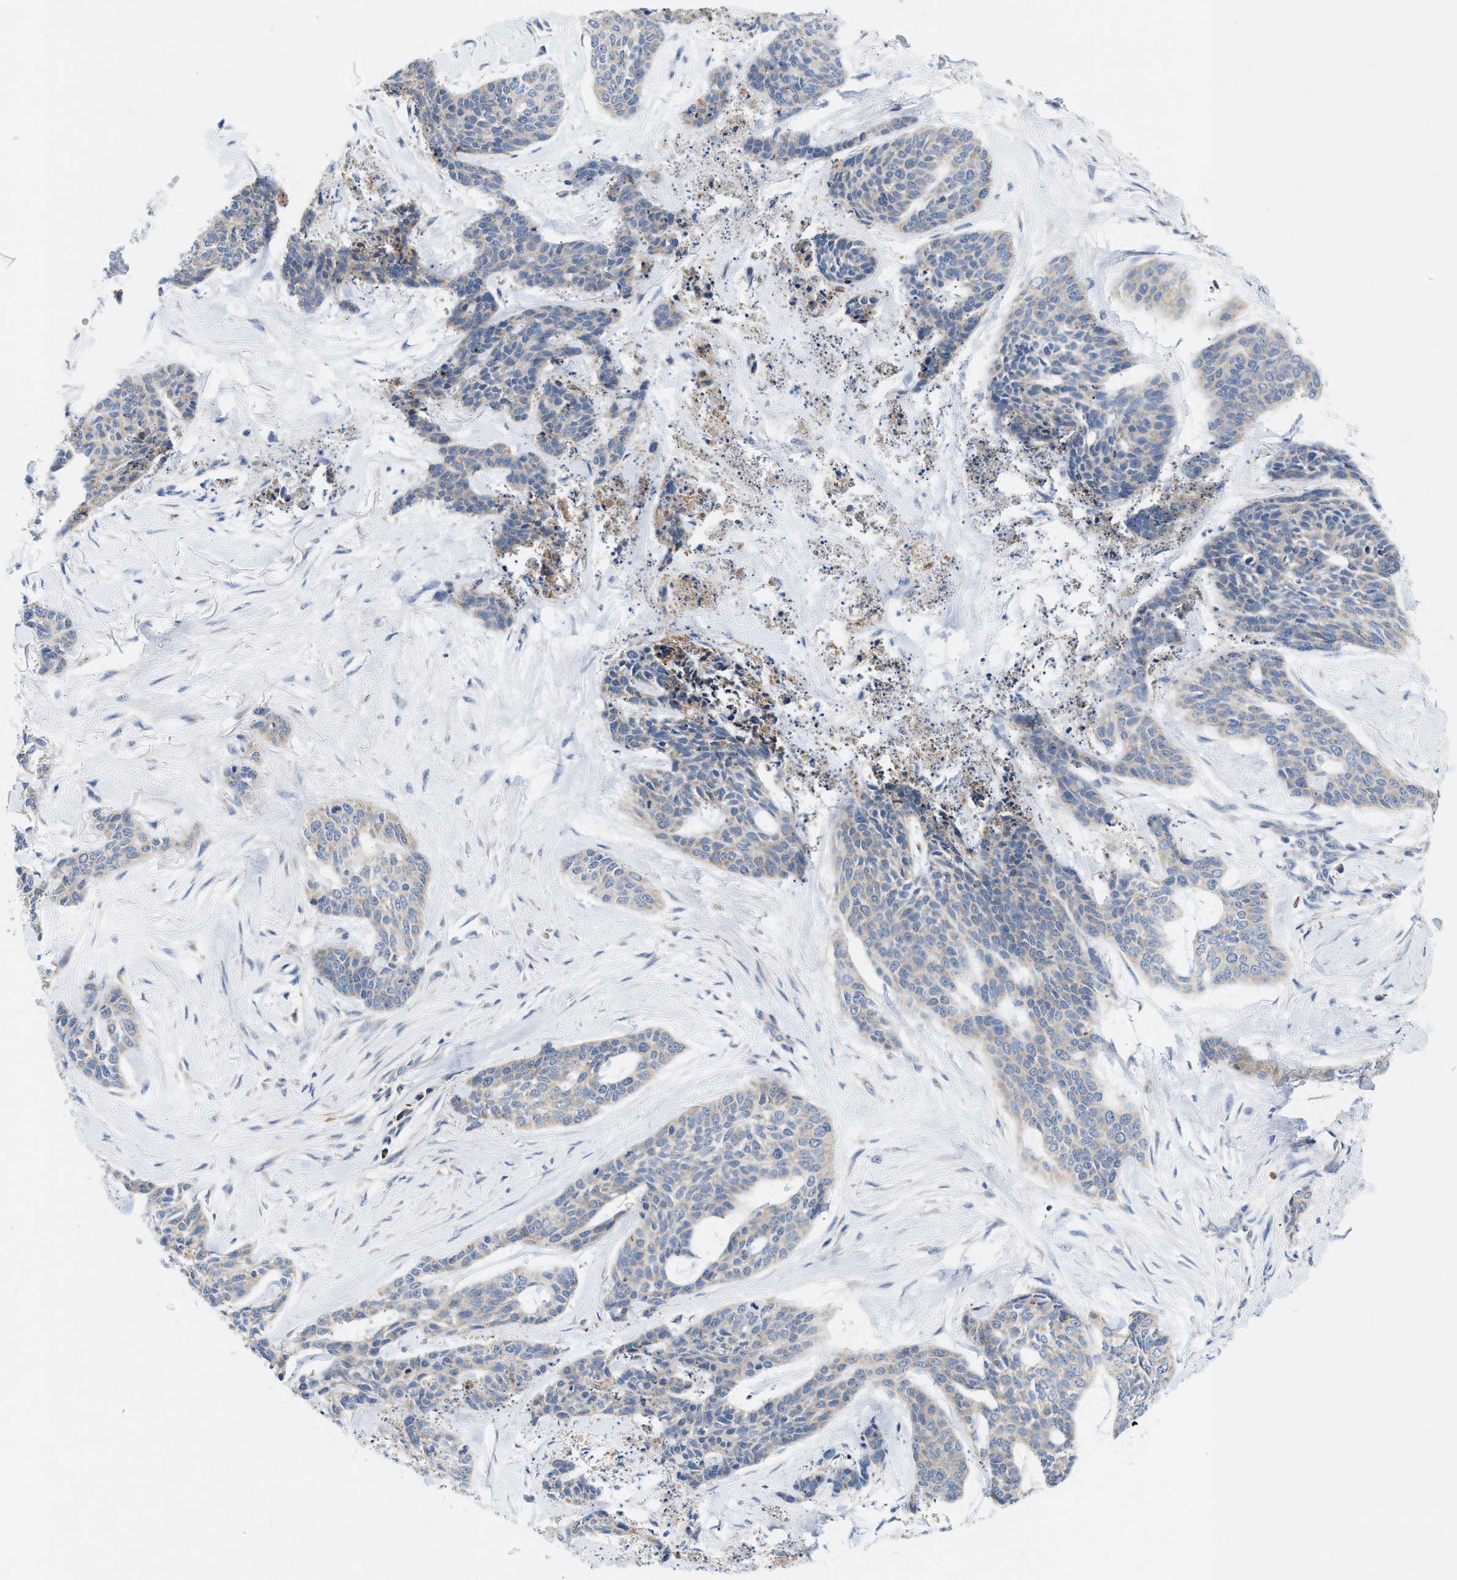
{"staining": {"intensity": "negative", "quantity": "none", "location": "none"}, "tissue": "skin cancer", "cell_type": "Tumor cells", "image_type": "cancer", "snomed": [{"axis": "morphology", "description": "Basal cell carcinoma"}, {"axis": "topography", "description": "Skin"}], "caption": "High magnification brightfield microscopy of skin basal cell carcinoma stained with DAB (3,3'-diaminobenzidine) (brown) and counterstained with hematoxylin (blue): tumor cells show no significant staining. (Brightfield microscopy of DAB (3,3'-diaminobenzidine) immunohistochemistry (IHC) at high magnification).", "gene": "DYNC2I1", "patient": {"sex": "female", "age": 64}}